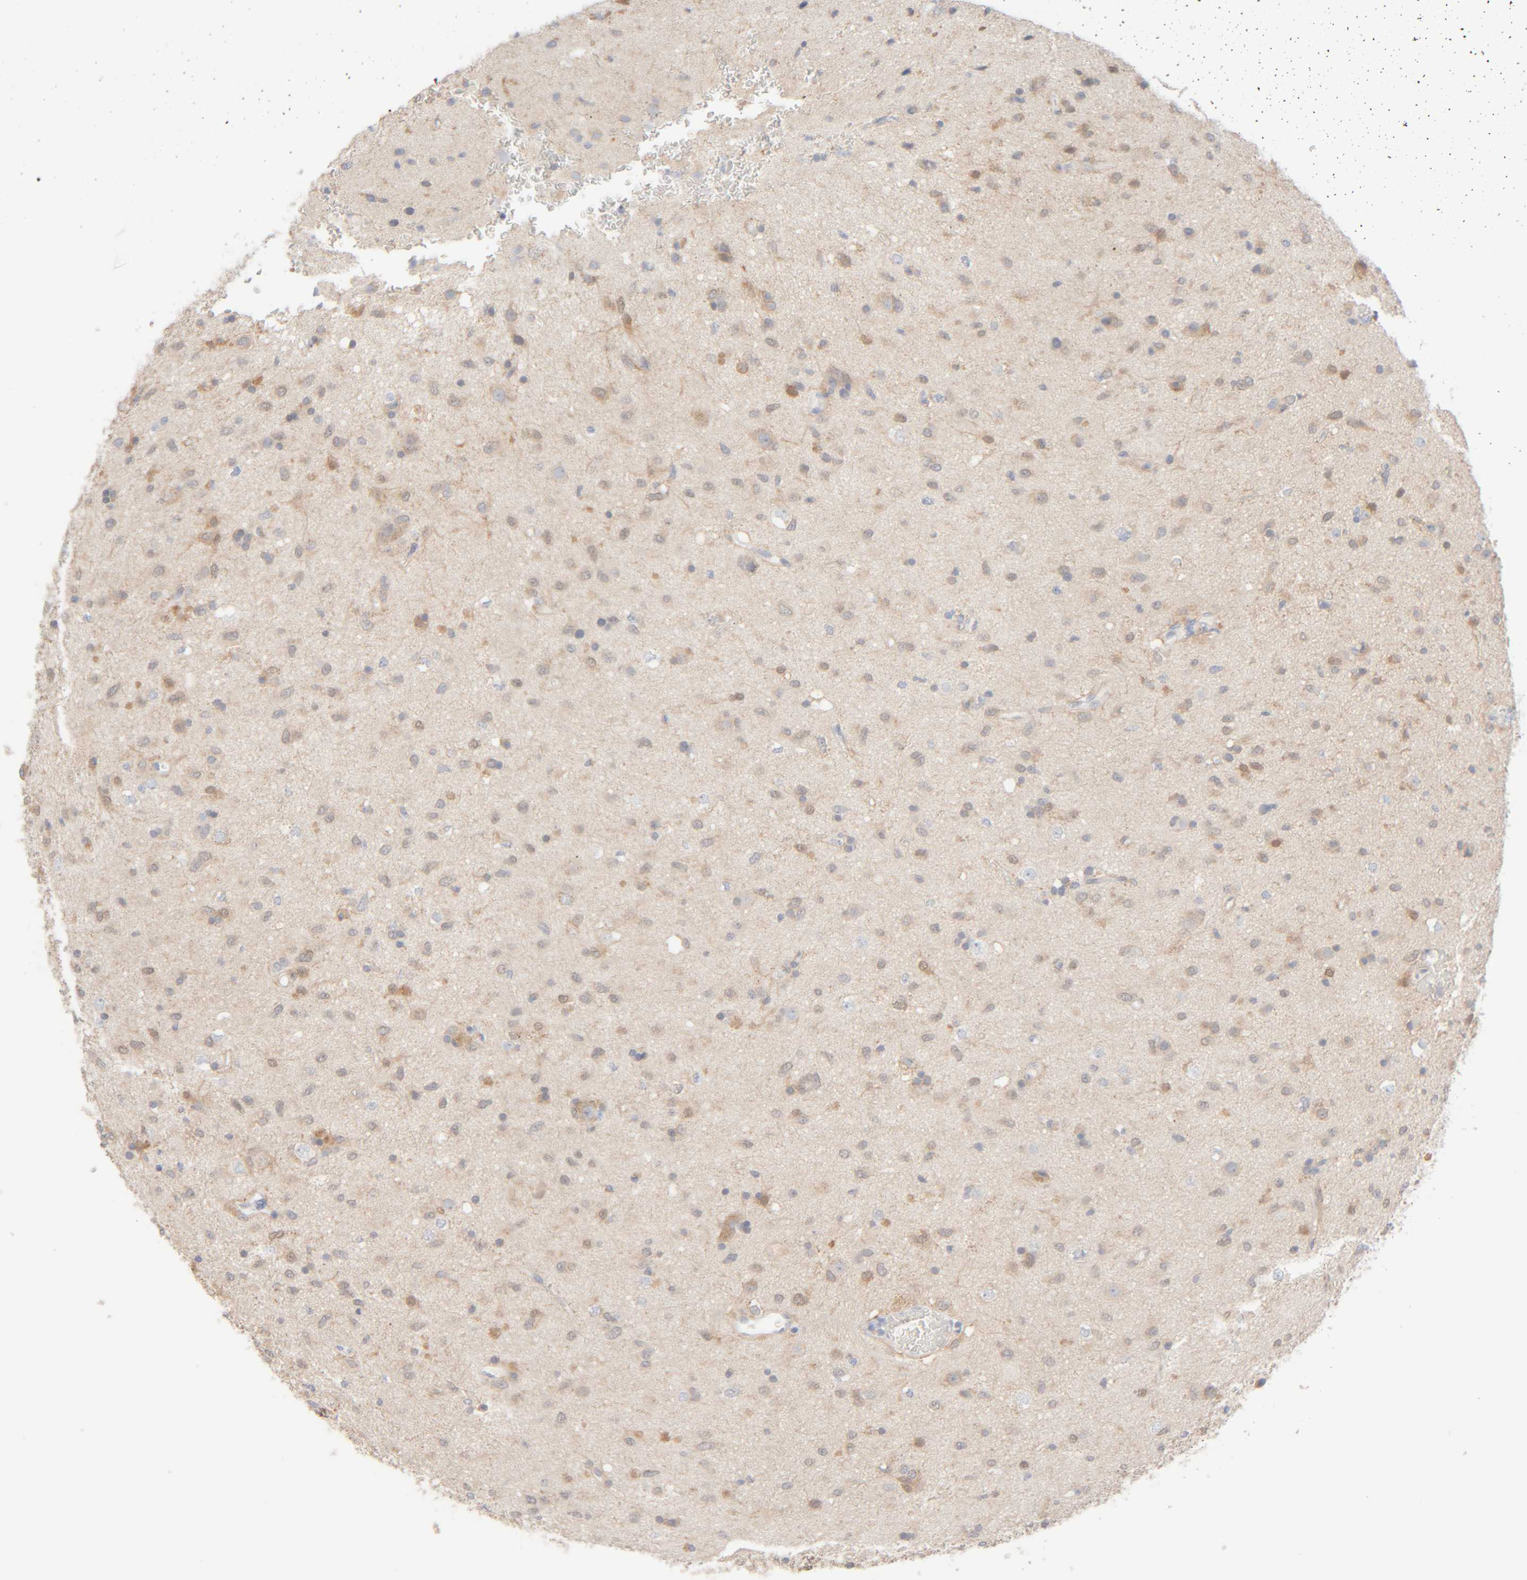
{"staining": {"intensity": "weak", "quantity": ">75%", "location": "cytoplasmic/membranous"}, "tissue": "glioma", "cell_type": "Tumor cells", "image_type": "cancer", "snomed": [{"axis": "morphology", "description": "Glioma, malignant, Low grade"}, {"axis": "topography", "description": "Brain"}], "caption": "Tumor cells display low levels of weak cytoplasmic/membranous staining in about >75% of cells in human glioma.", "gene": "RIDA", "patient": {"sex": "male", "age": 77}}